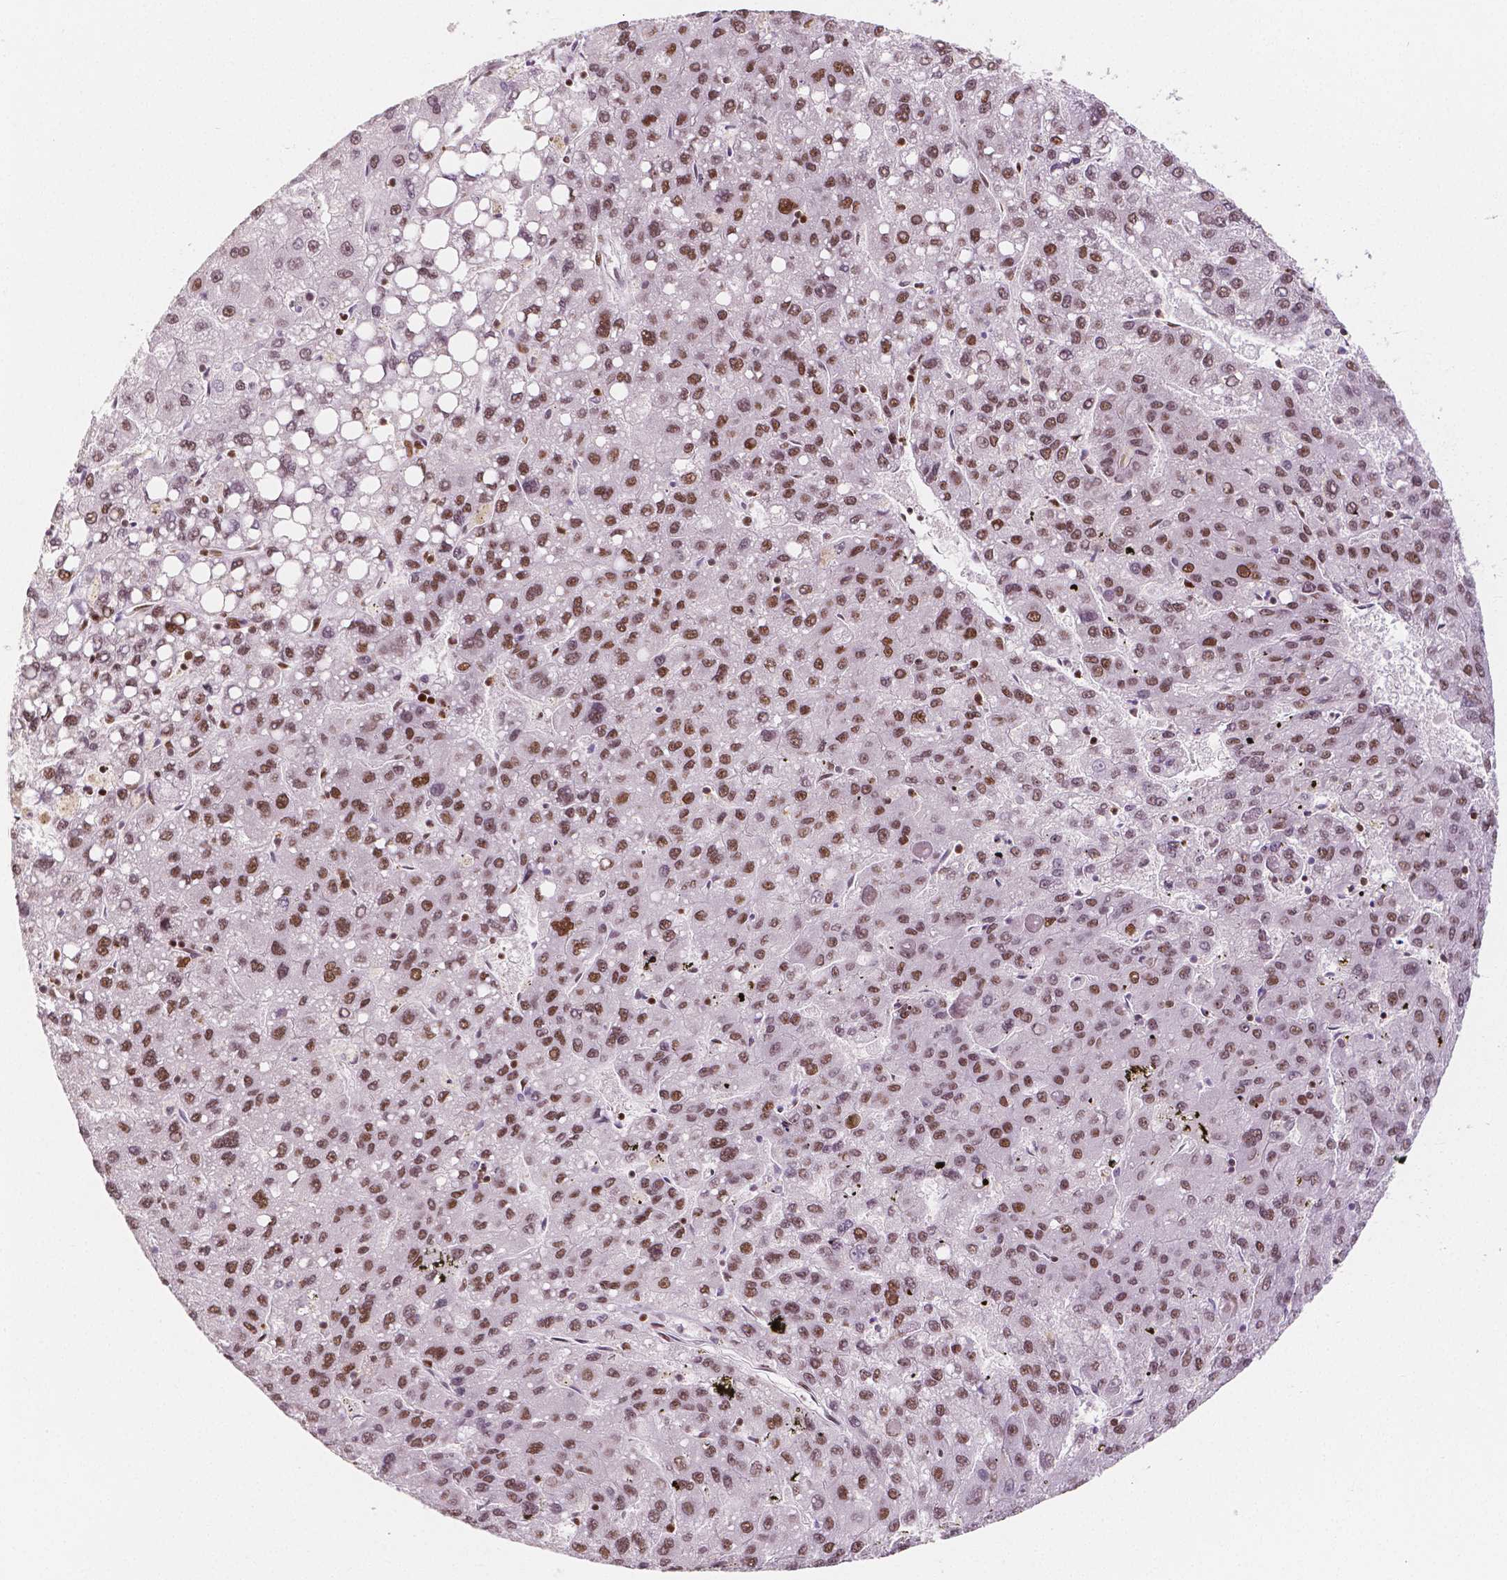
{"staining": {"intensity": "moderate", "quantity": ">75%", "location": "nuclear"}, "tissue": "liver cancer", "cell_type": "Tumor cells", "image_type": "cancer", "snomed": [{"axis": "morphology", "description": "Carcinoma, Hepatocellular, NOS"}, {"axis": "topography", "description": "Liver"}], "caption": "Hepatocellular carcinoma (liver) stained with a protein marker shows moderate staining in tumor cells.", "gene": "HDAC1", "patient": {"sex": "female", "age": 82}}